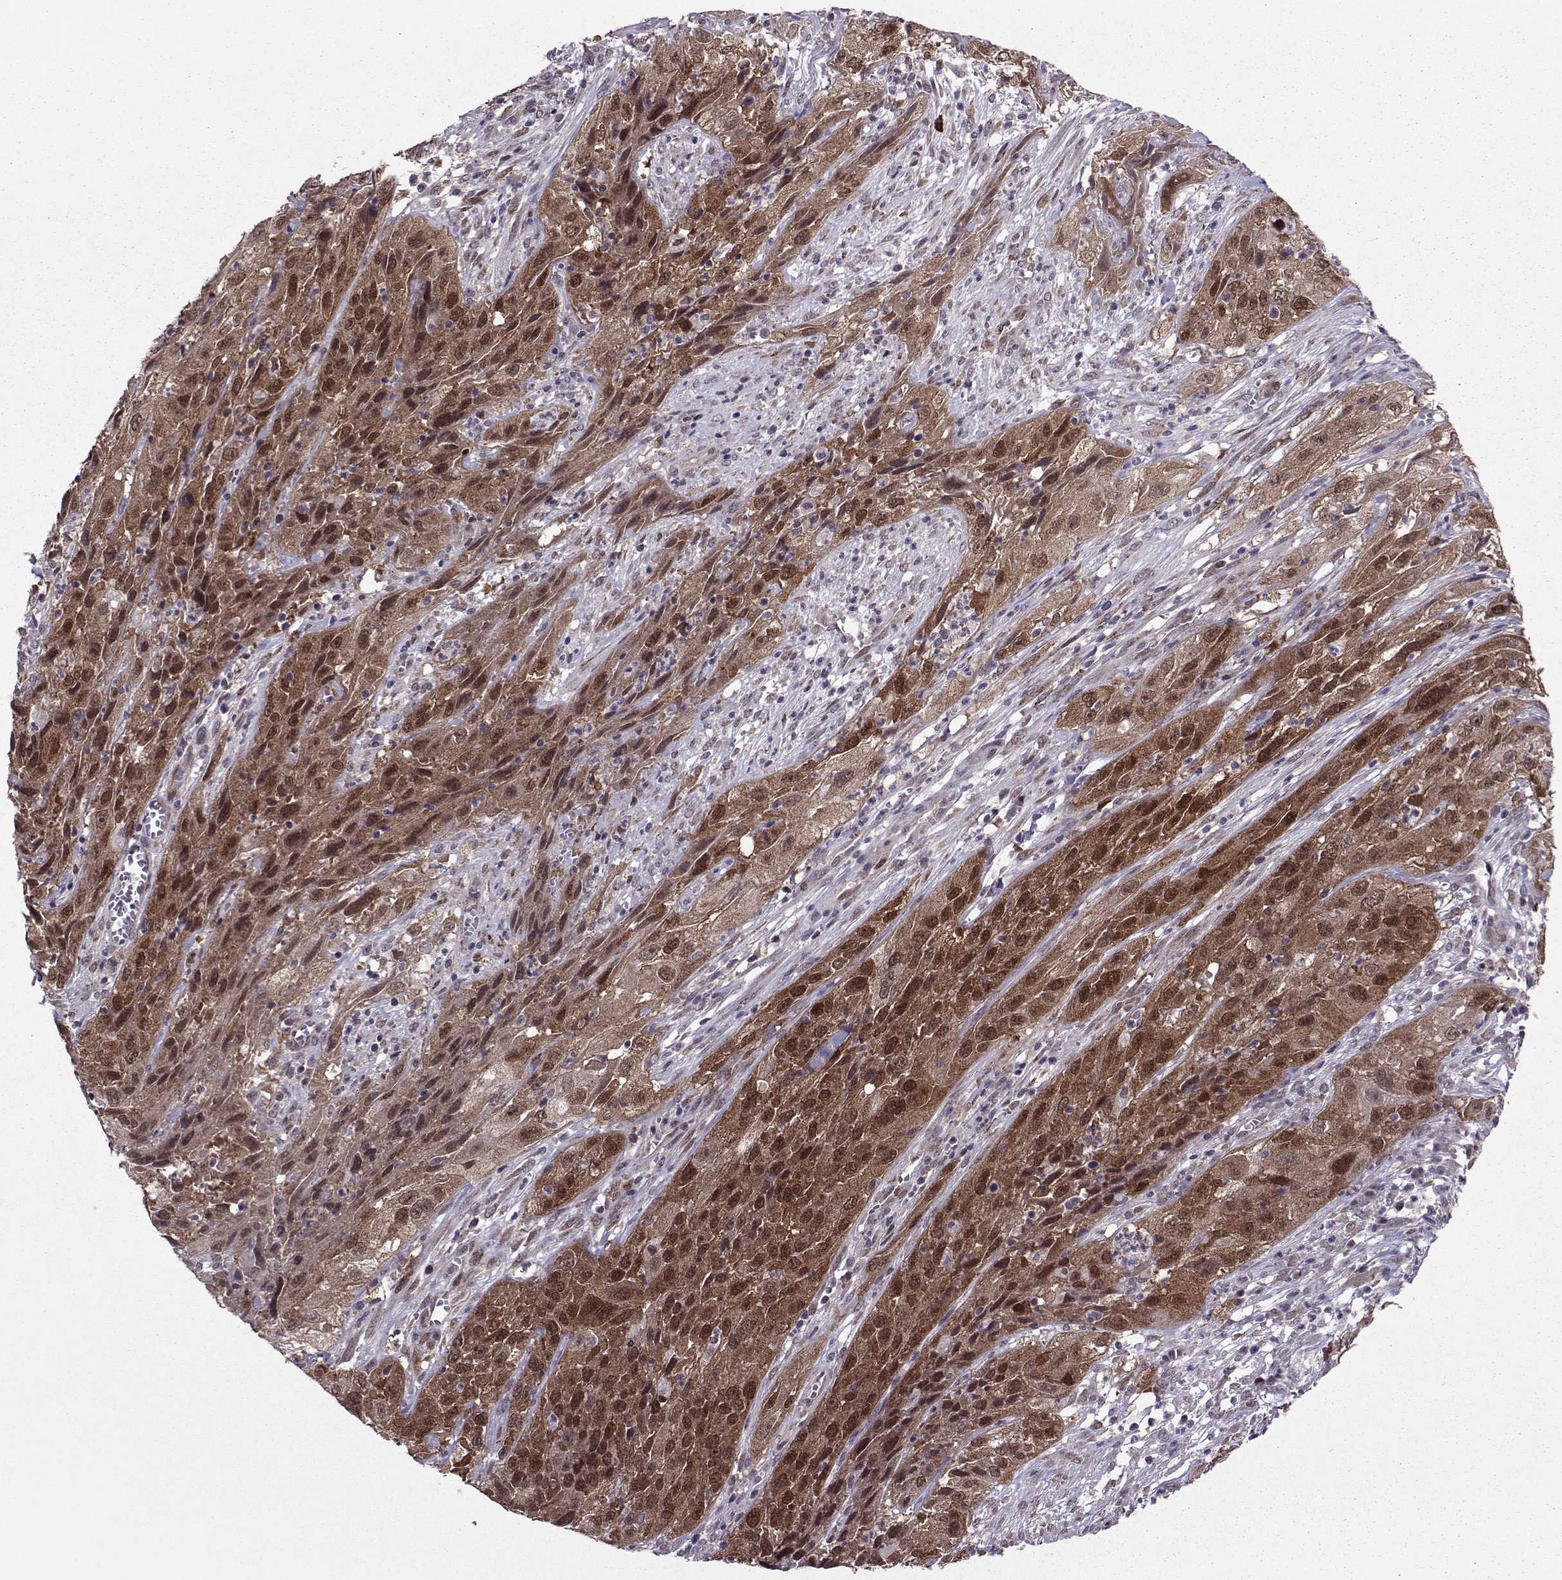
{"staining": {"intensity": "strong", "quantity": "25%-75%", "location": "nuclear"}, "tissue": "cervical cancer", "cell_type": "Tumor cells", "image_type": "cancer", "snomed": [{"axis": "morphology", "description": "Squamous cell carcinoma, NOS"}, {"axis": "topography", "description": "Cervix"}], "caption": "High-magnification brightfield microscopy of squamous cell carcinoma (cervical) stained with DAB (3,3'-diaminobenzidine) (brown) and counterstained with hematoxylin (blue). tumor cells exhibit strong nuclear expression is present in about25%-75% of cells.", "gene": "CDK4", "patient": {"sex": "female", "age": 32}}